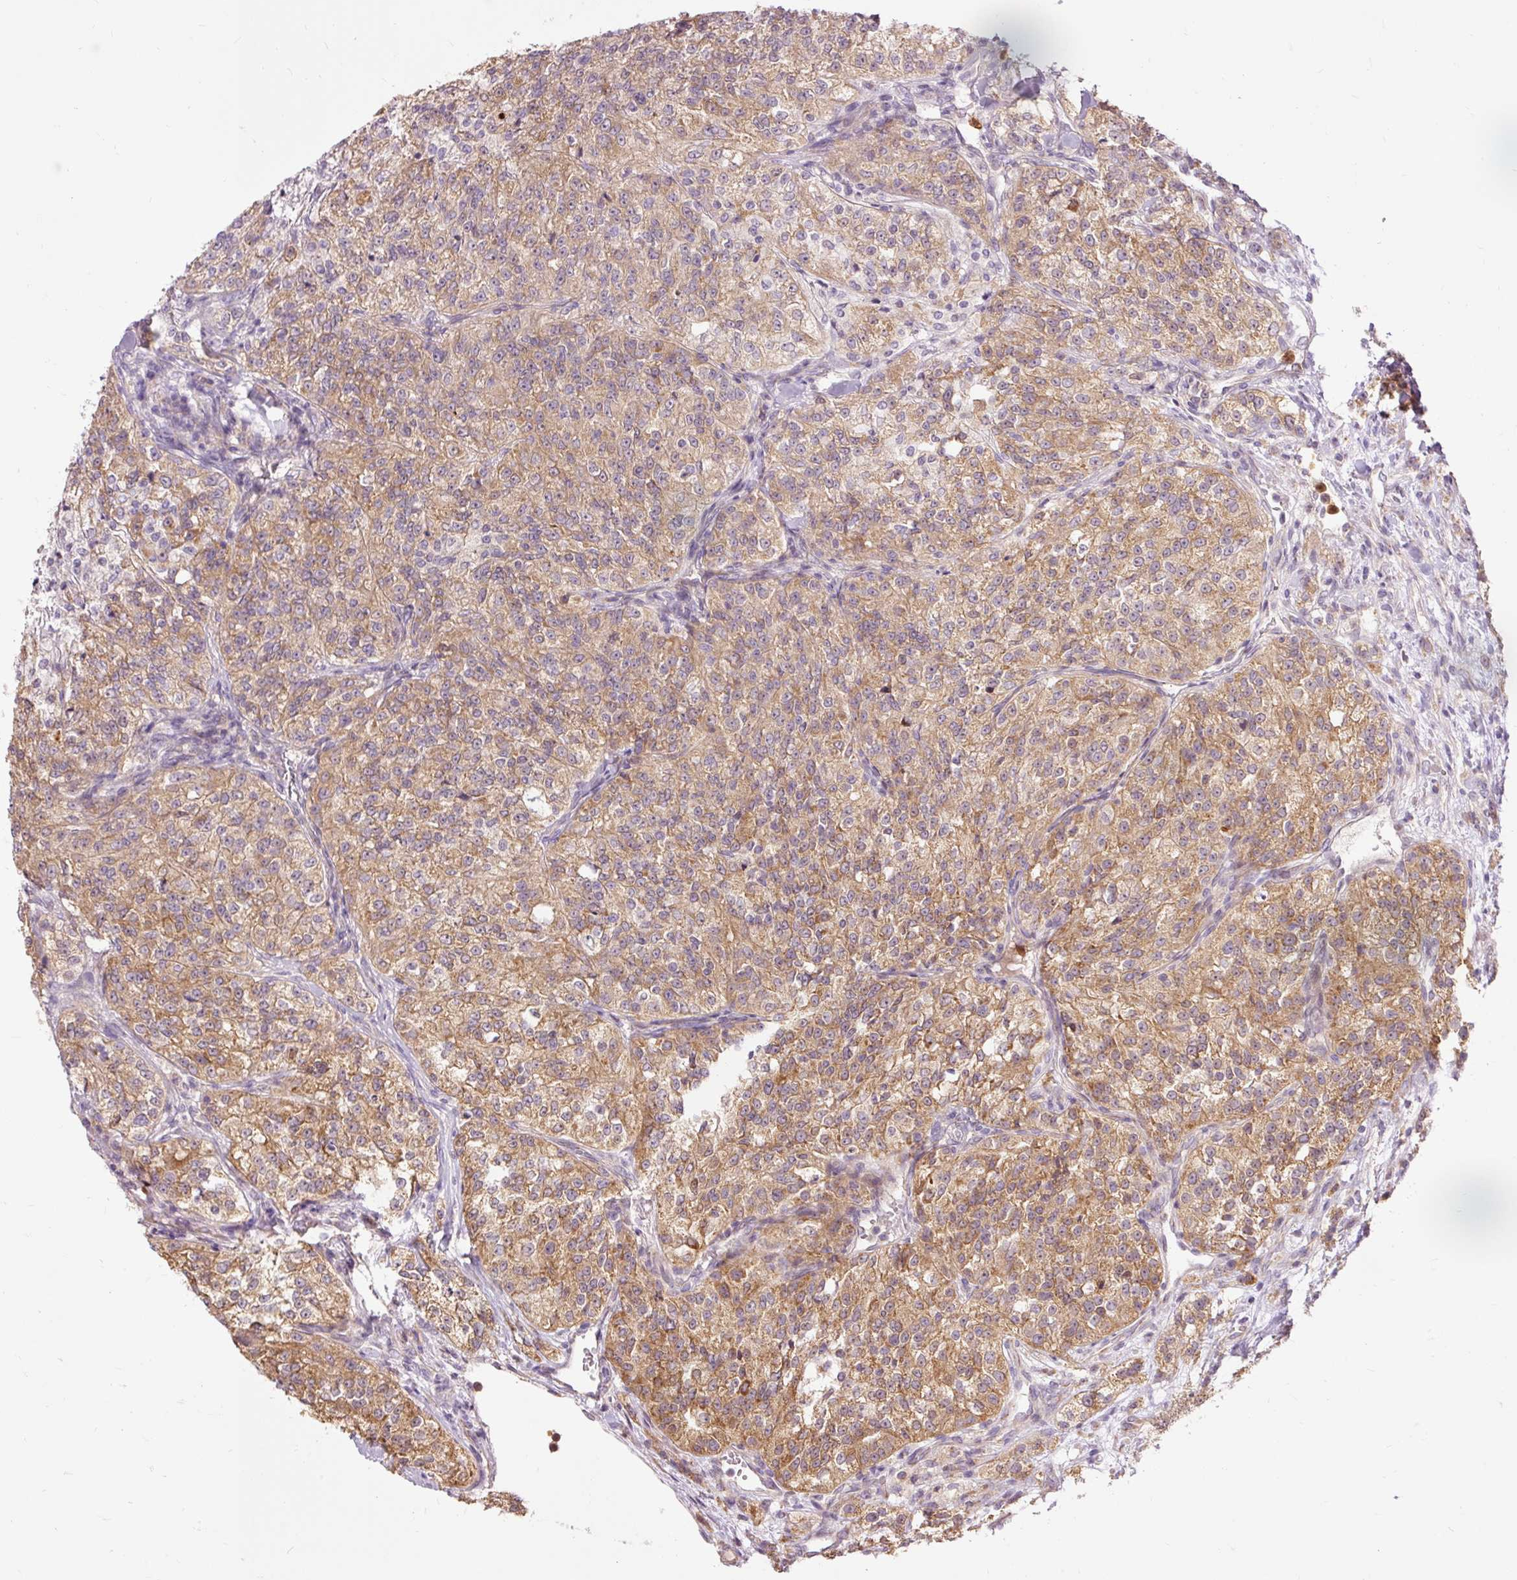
{"staining": {"intensity": "moderate", "quantity": ">75%", "location": "cytoplasmic/membranous"}, "tissue": "renal cancer", "cell_type": "Tumor cells", "image_type": "cancer", "snomed": [{"axis": "morphology", "description": "Adenocarcinoma, NOS"}, {"axis": "topography", "description": "Kidney"}], "caption": "Brown immunohistochemical staining in human adenocarcinoma (renal) demonstrates moderate cytoplasmic/membranous staining in about >75% of tumor cells.", "gene": "PRDX5", "patient": {"sex": "female", "age": 63}}